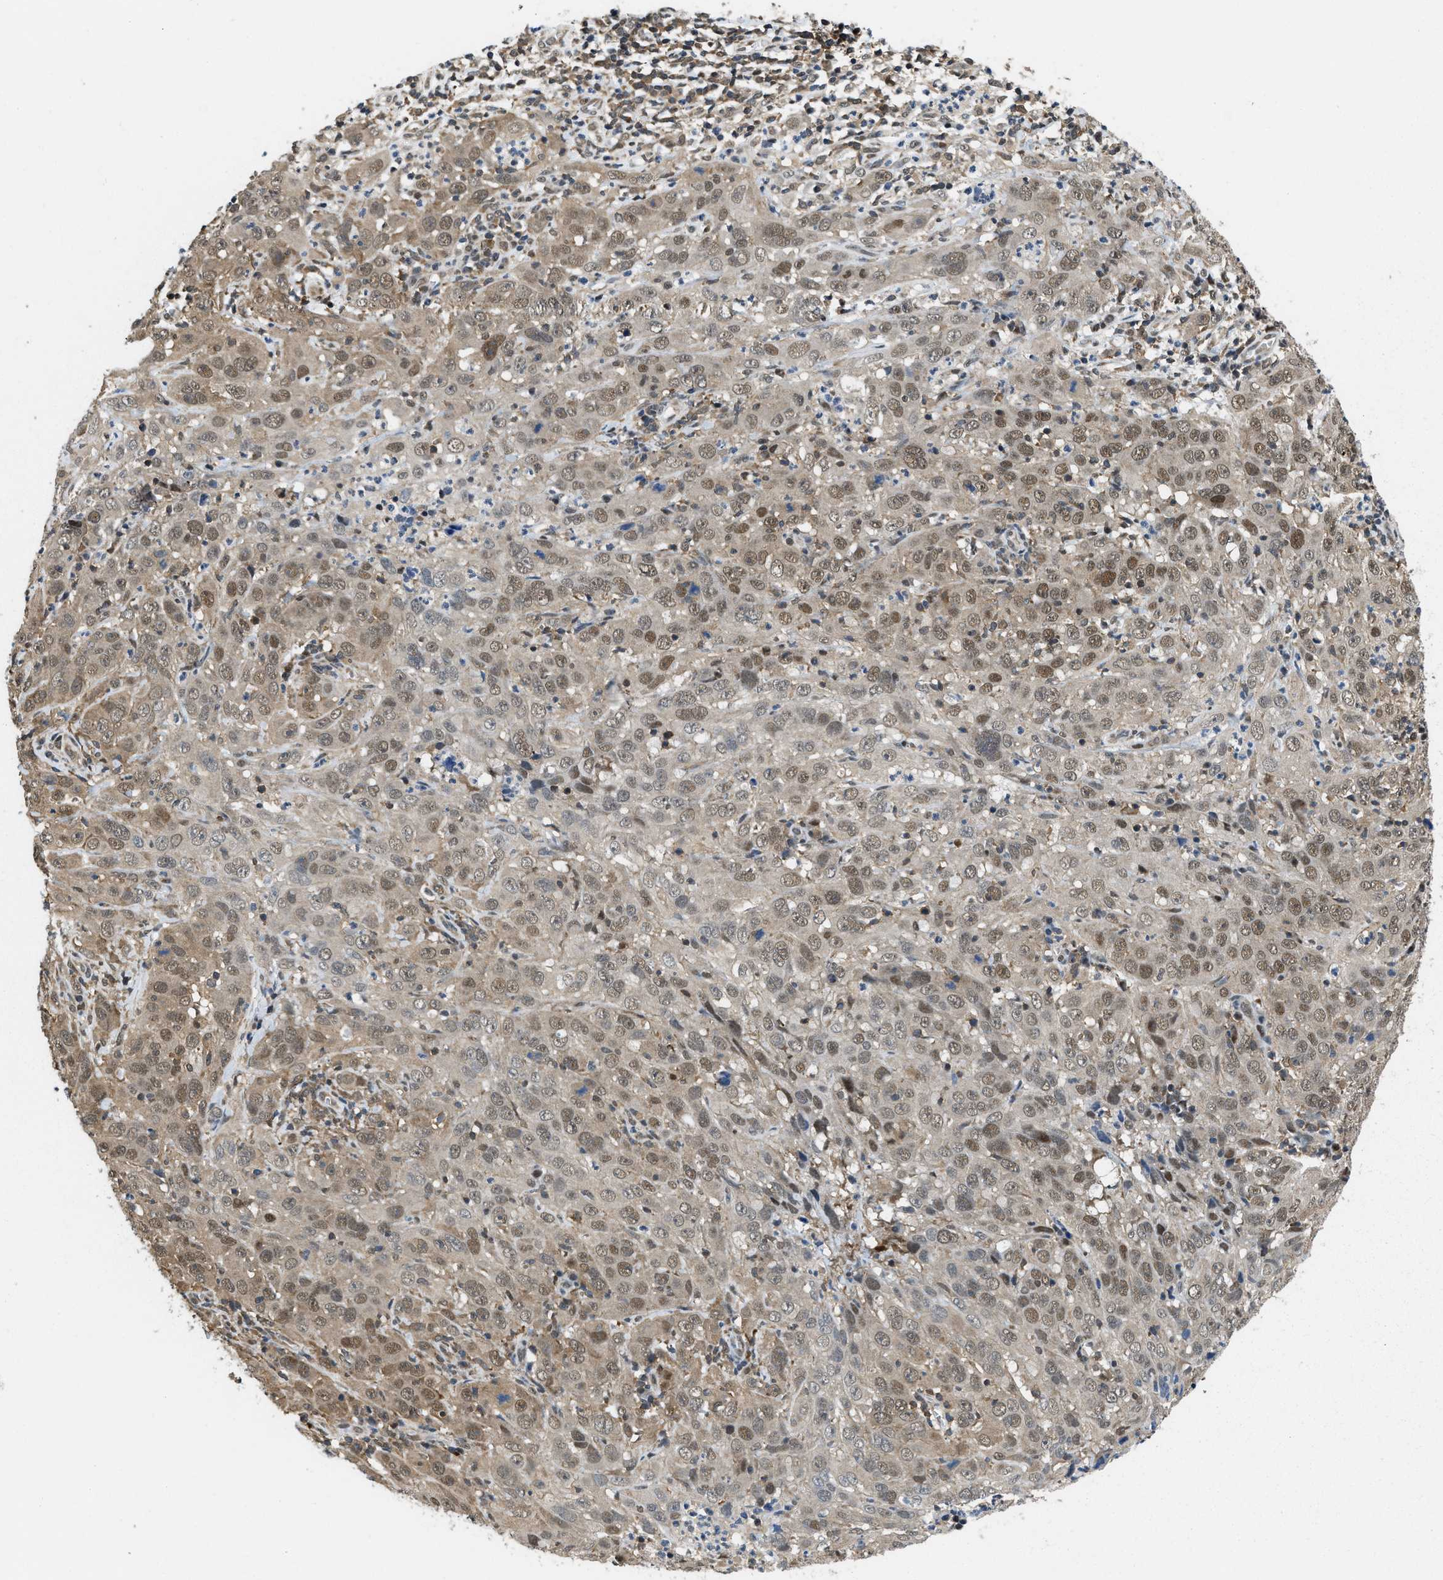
{"staining": {"intensity": "moderate", "quantity": ">75%", "location": "cytoplasmic/membranous,nuclear"}, "tissue": "cervical cancer", "cell_type": "Tumor cells", "image_type": "cancer", "snomed": [{"axis": "morphology", "description": "Squamous cell carcinoma, NOS"}, {"axis": "topography", "description": "Cervix"}], "caption": "IHC photomicrograph of neoplastic tissue: cervical cancer stained using IHC displays medium levels of moderate protein expression localized specifically in the cytoplasmic/membranous and nuclear of tumor cells, appearing as a cytoplasmic/membranous and nuclear brown color.", "gene": "ATF7IP", "patient": {"sex": "female", "age": 32}}